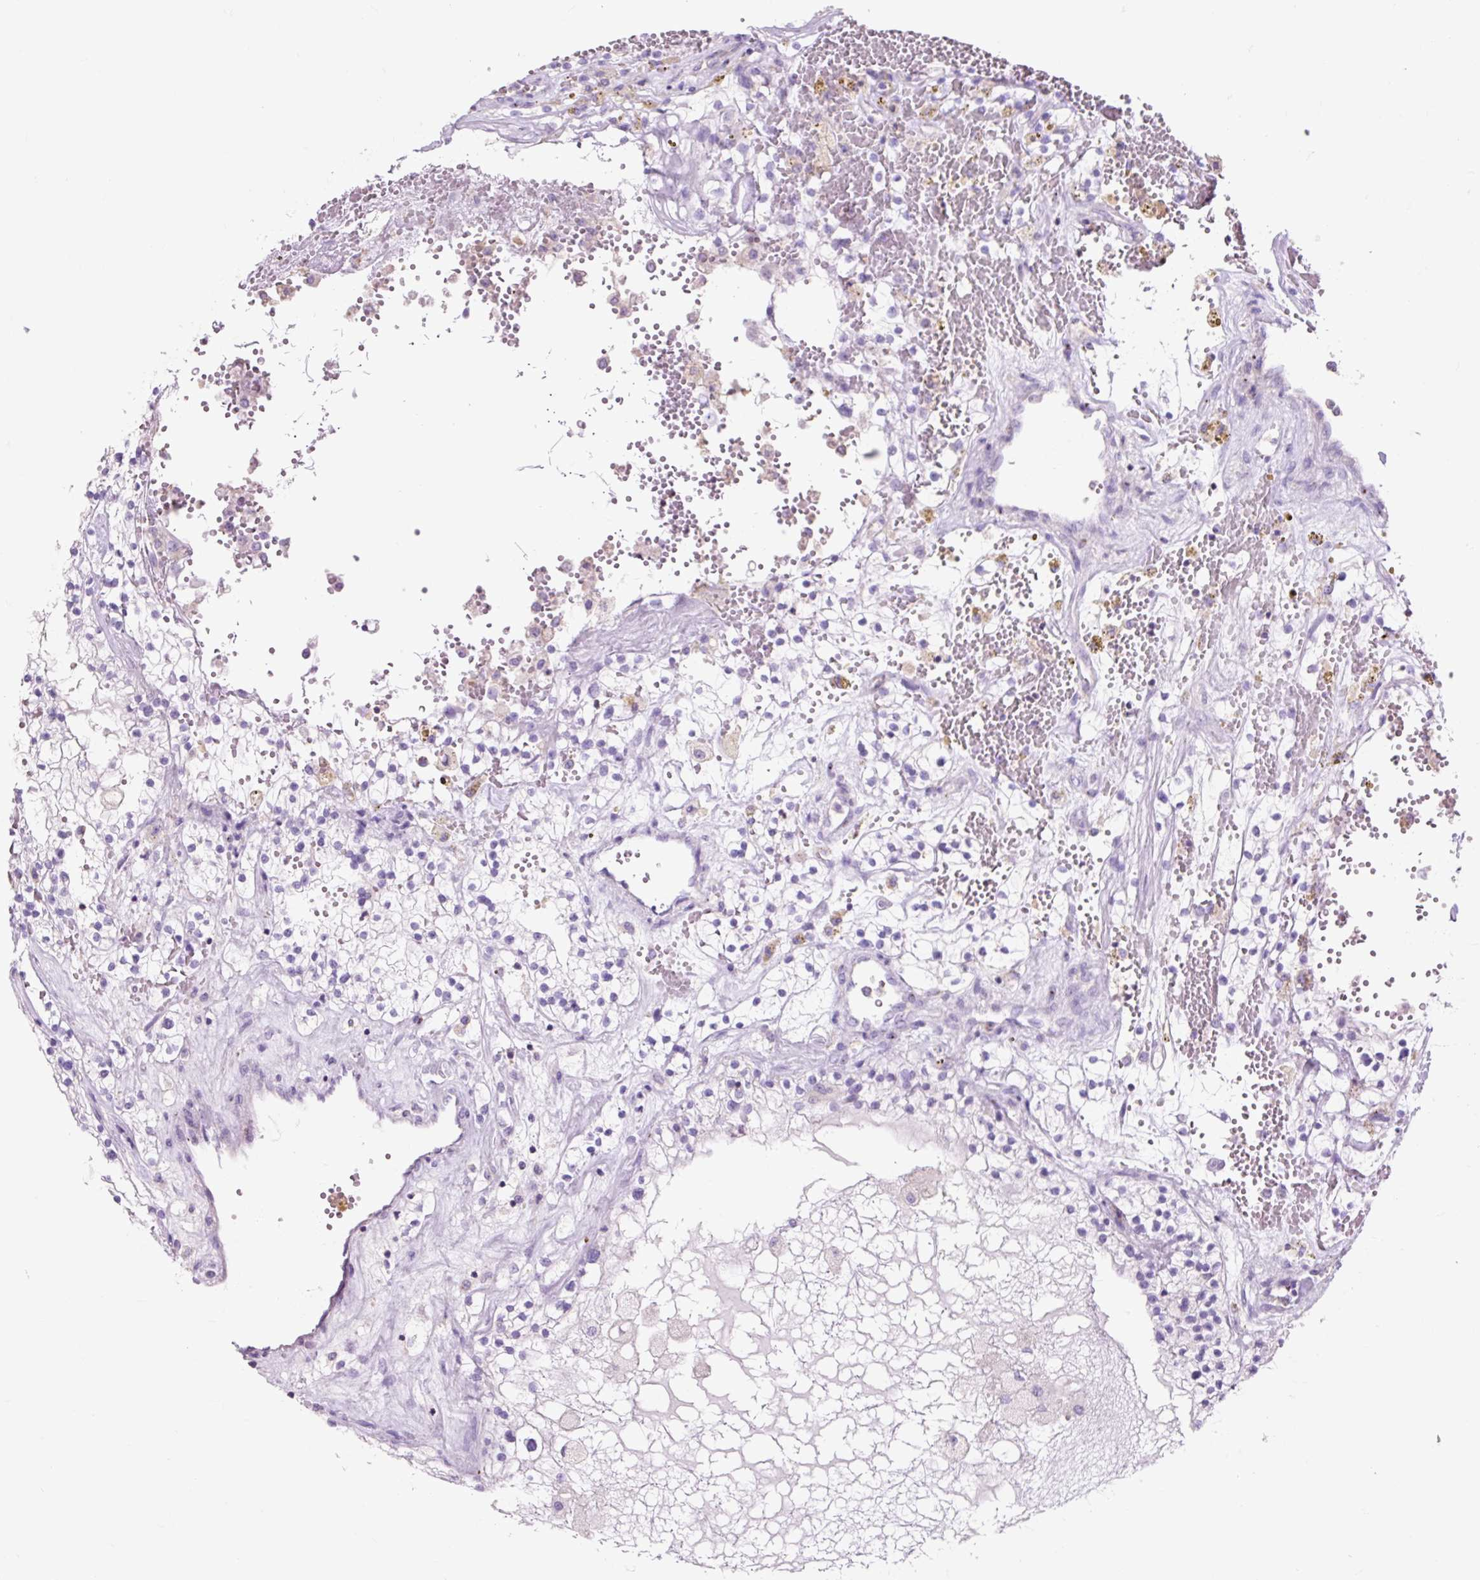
{"staining": {"intensity": "negative", "quantity": "none", "location": "none"}, "tissue": "renal cancer", "cell_type": "Tumor cells", "image_type": "cancer", "snomed": [{"axis": "morphology", "description": "Normal tissue, NOS"}, {"axis": "morphology", "description": "Adenocarcinoma, NOS"}, {"axis": "topography", "description": "Kidney"}], "caption": "Tumor cells show no significant protein positivity in renal cancer.", "gene": "OR10A7", "patient": {"sex": "male", "age": 68}}